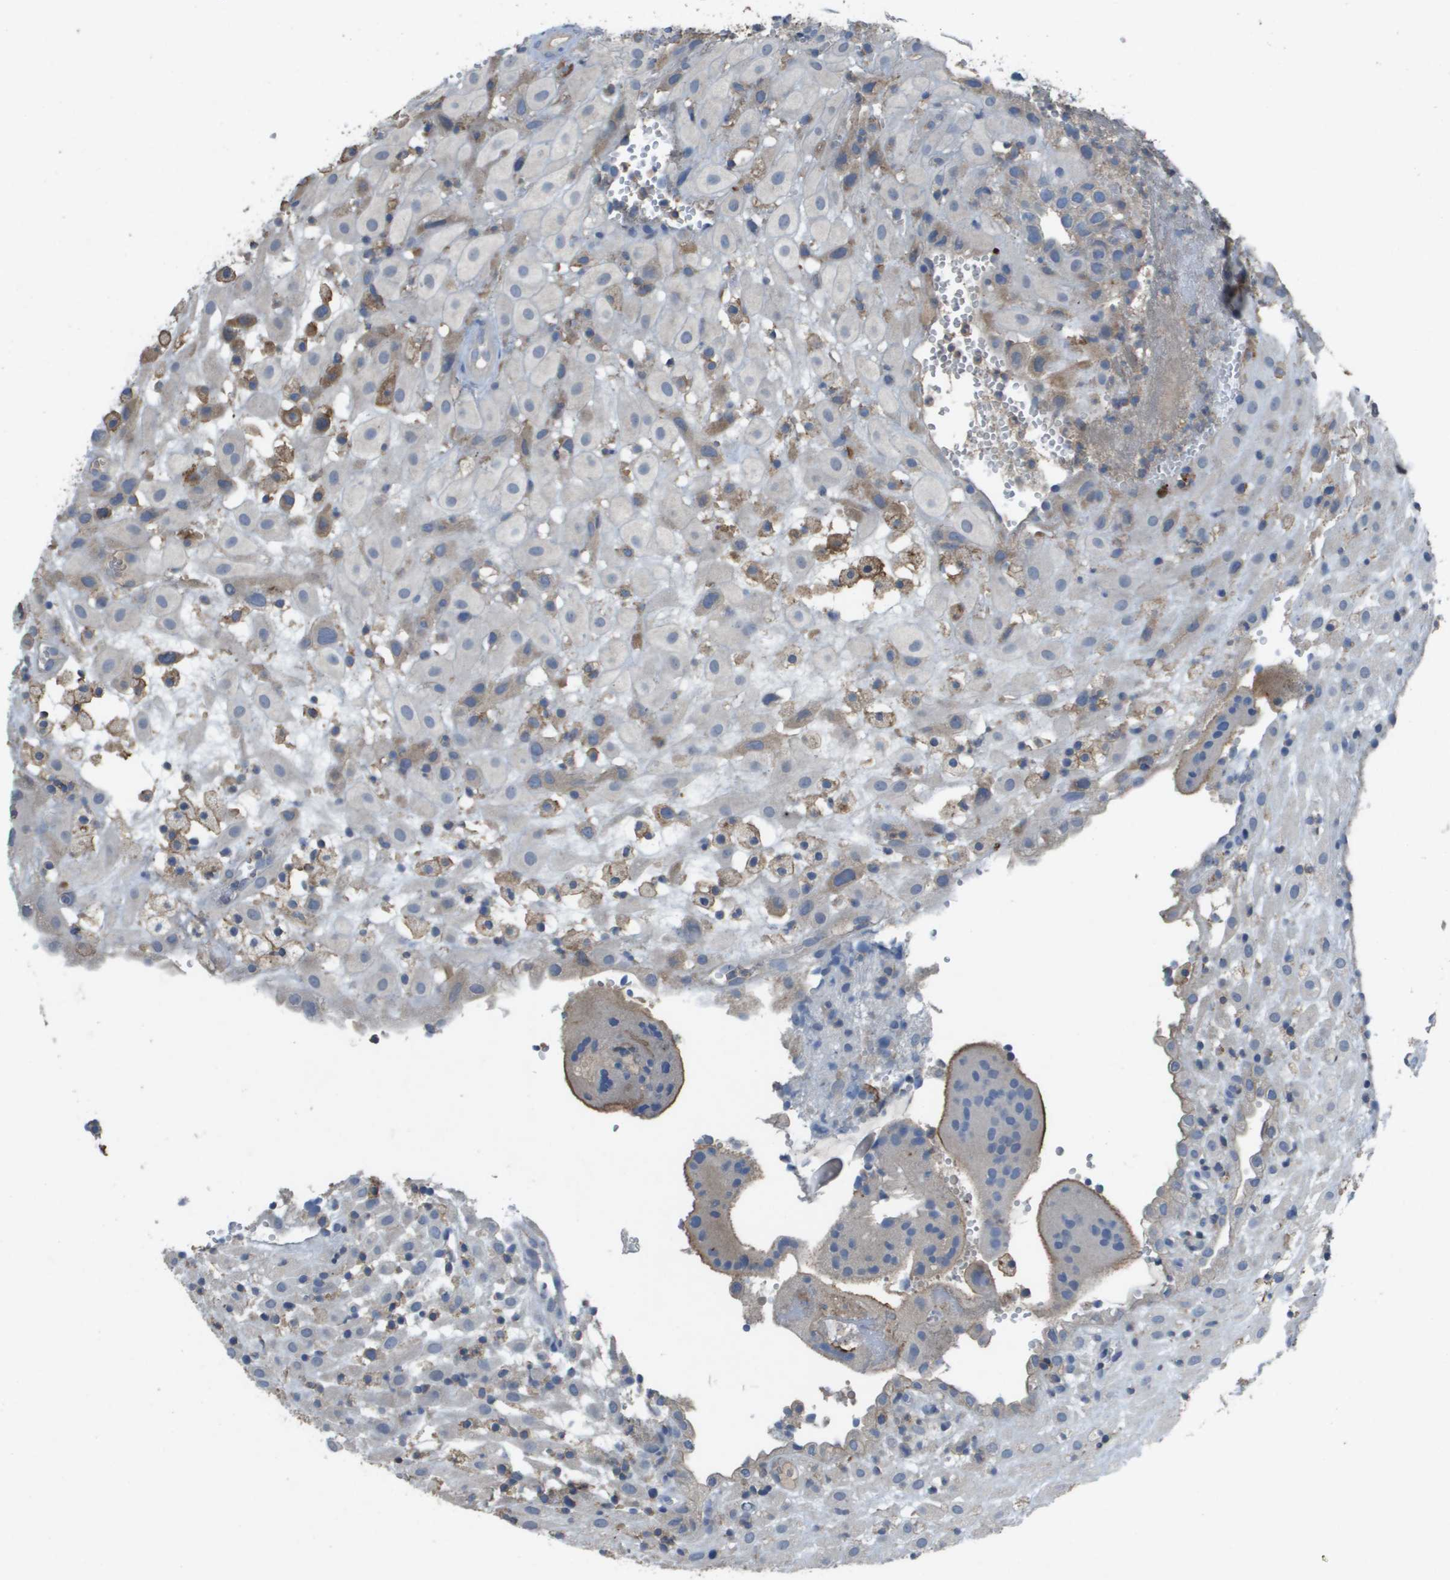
{"staining": {"intensity": "moderate", "quantity": "25%-75%", "location": "cytoplasmic/membranous"}, "tissue": "placenta", "cell_type": "Decidual cells", "image_type": "normal", "snomed": [{"axis": "morphology", "description": "Normal tissue, NOS"}, {"axis": "topography", "description": "Placenta"}], "caption": "A high-resolution image shows immunohistochemistry (IHC) staining of benign placenta, which exhibits moderate cytoplasmic/membranous expression in approximately 25%-75% of decidual cells.", "gene": "CLCA4", "patient": {"sex": "female", "age": 18}}